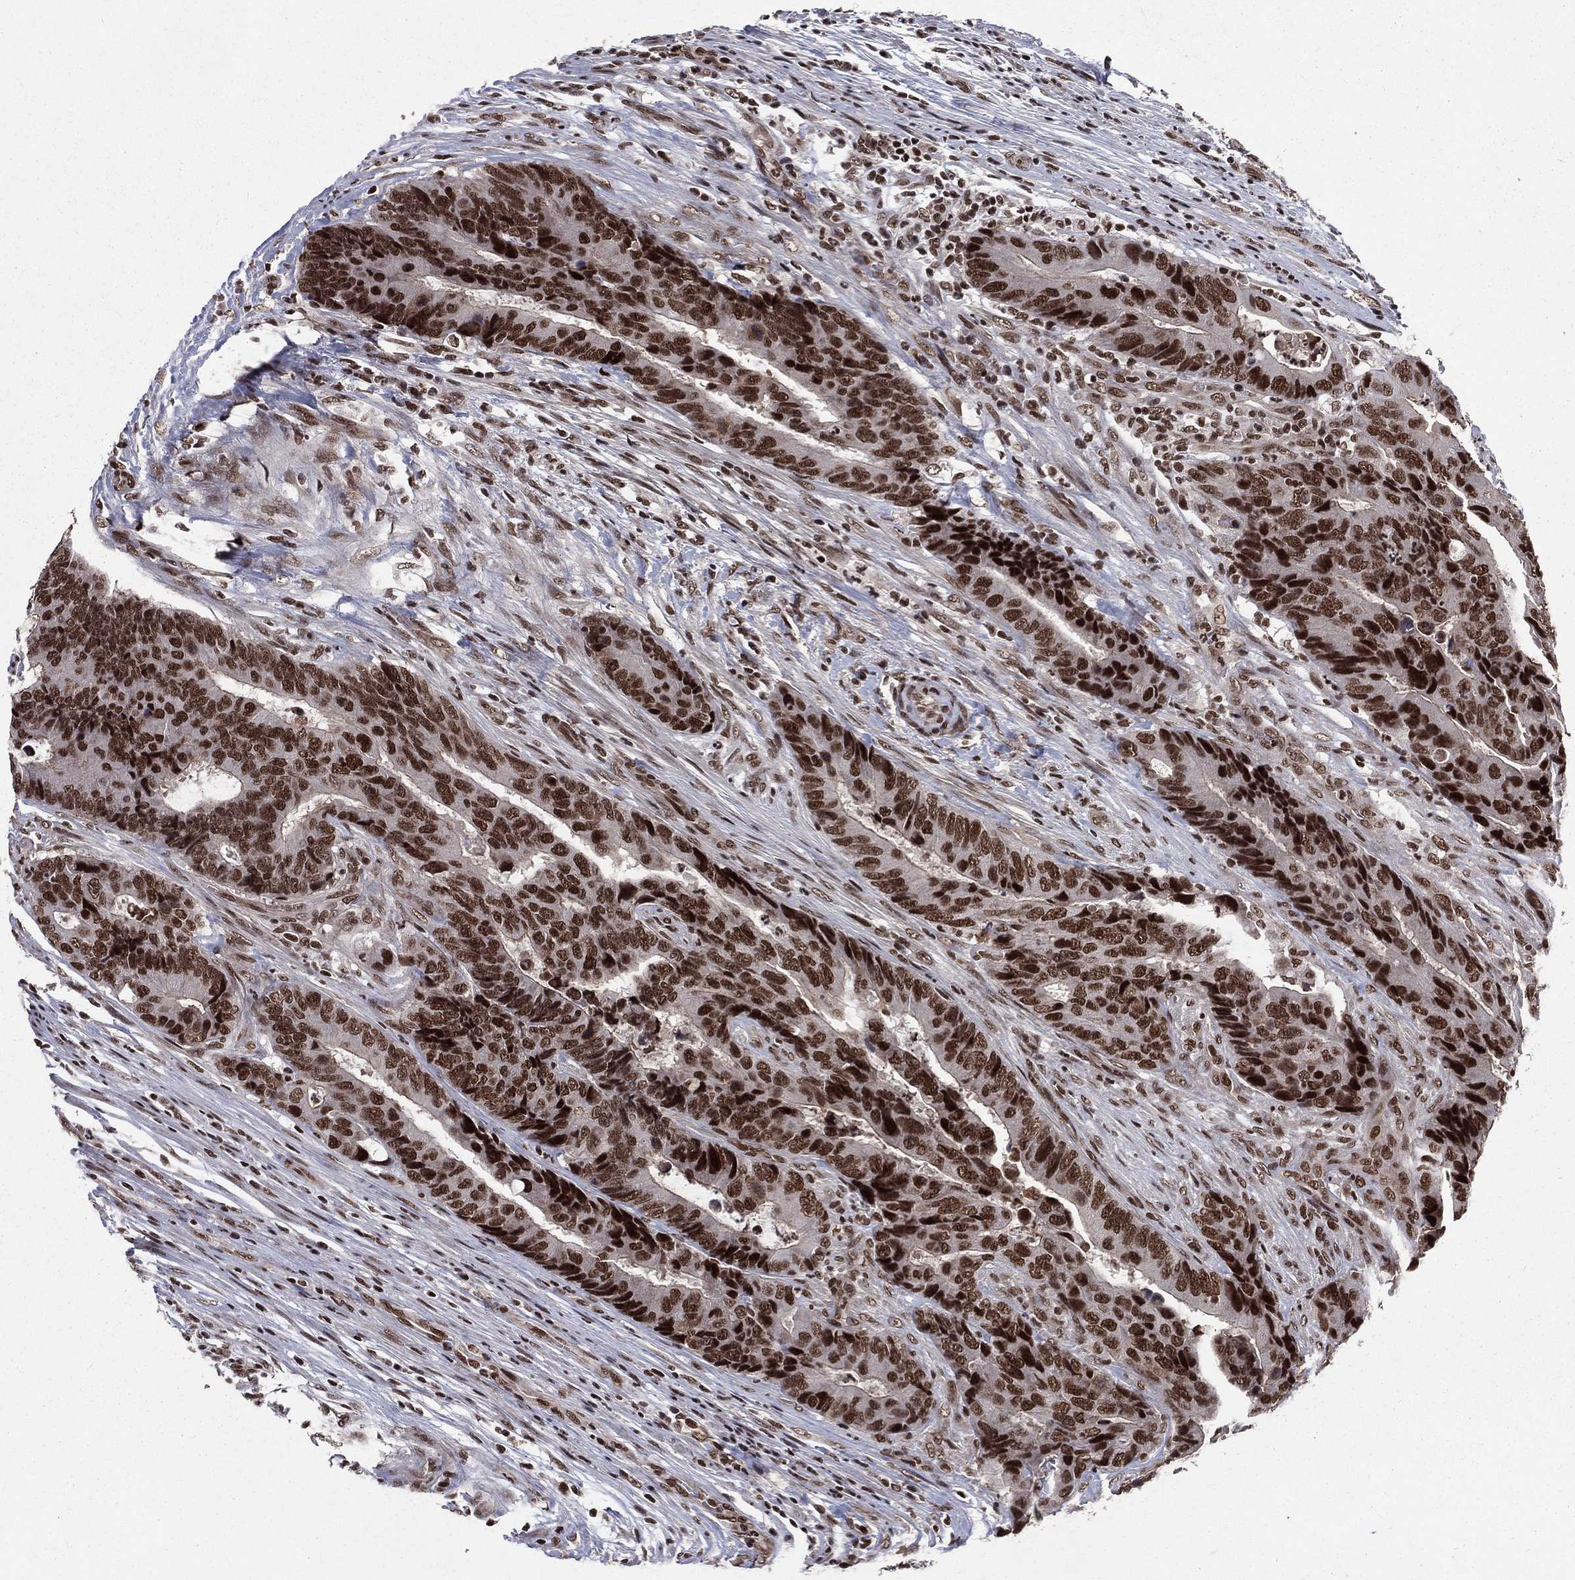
{"staining": {"intensity": "strong", "quantity": ">75%", "location": "nuclear"}, "tissue": "colorectal cancer", "cell_type": "Tumor cells", "image_type": "cancer", "snomed": [{"axis": "morphology", "description": "Adenocarcinoma, NOS"}, {"axis": "topography", "description": "Colon"}], "caption": "An image showing strong nuclear expression in about >75% of tumor cells in adenocarcinoma (colorectal), as visualized by brown immunohistochemical staining.", "gene": "SMC3", "patient": {"sex": "female", "age": 56}}